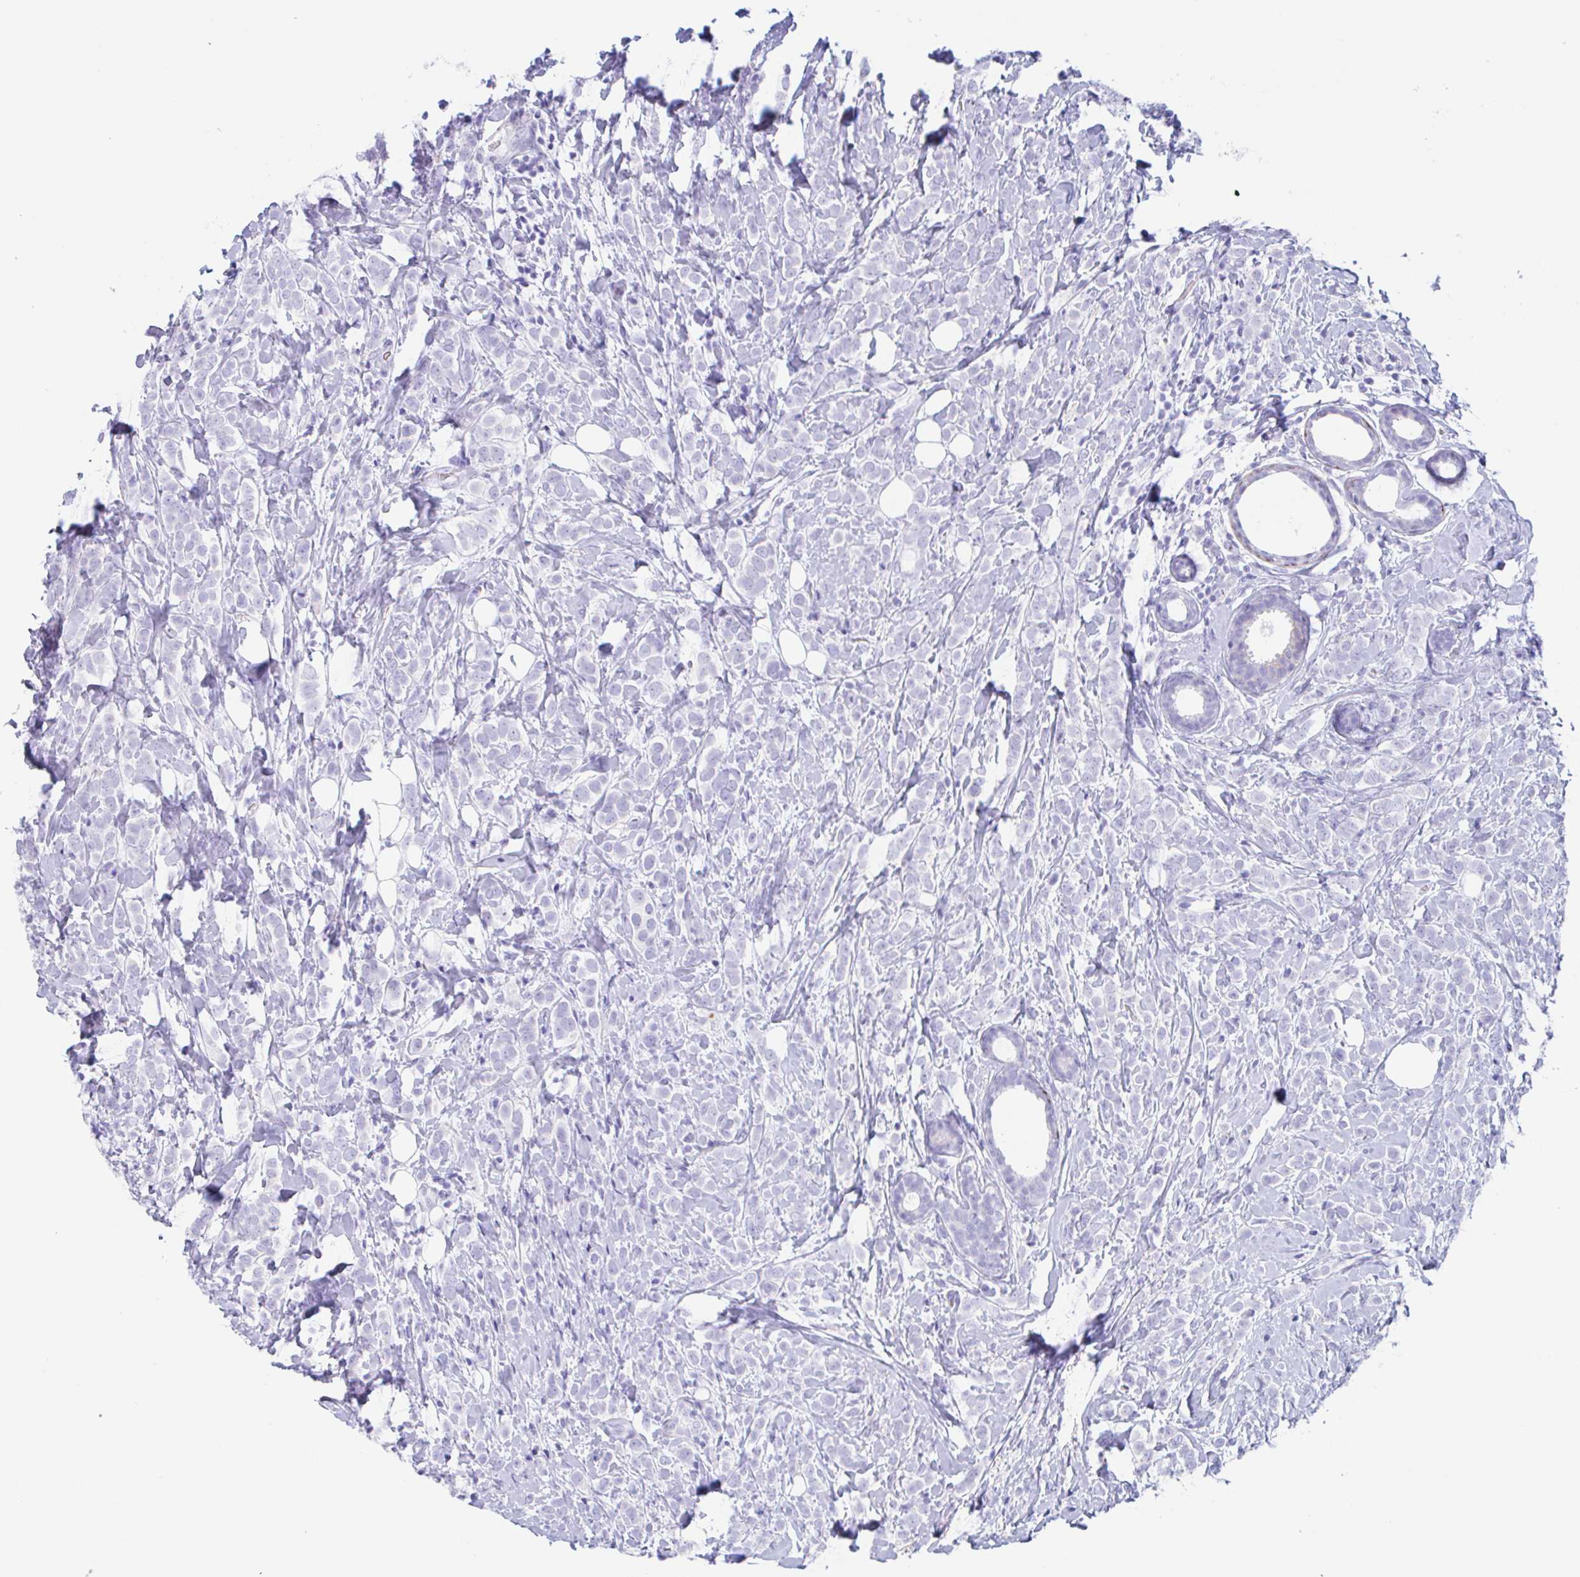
{"staining": {"intensity": "negative", "quantity": "none", "location": "none"}, "tissue": "breast cancer", "cell_type": "Tumor cells", "image_type": "cancer", "snomed": [{"axis": "morphology", "description": "Lobular carcinoma"}, {"axis": "topography", "description": "Breast"}], "caption": "An immunohistochemistry histopathology image of breast cancer is shown. There is no staining in tumor cells of breast cancer.", "gene": "TAS2R41", "patient": {"sex": "female", "age": 49}}